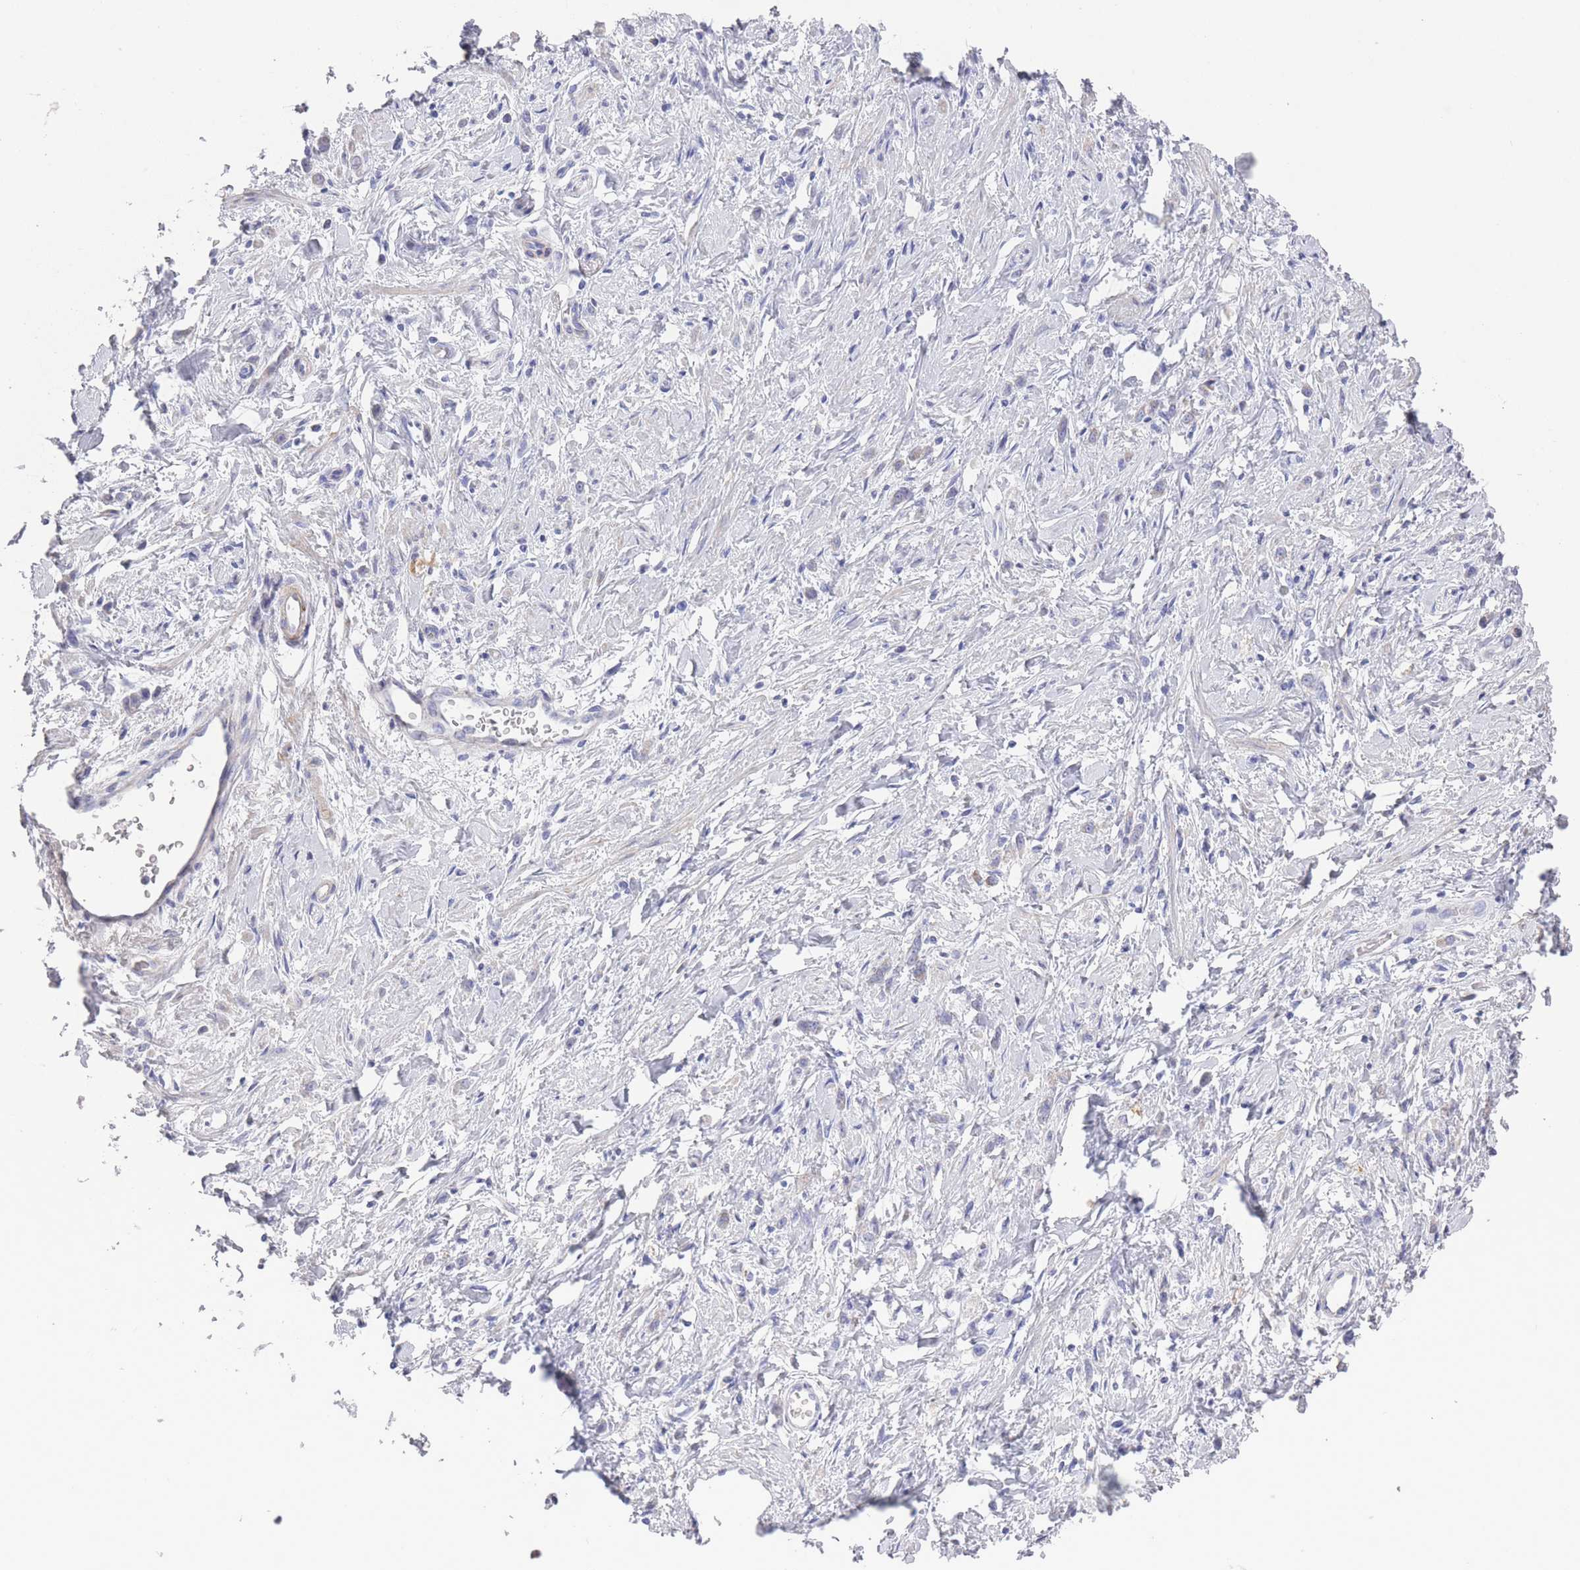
{"staining": {"intensity": "negative", "quantity": "none", "location": "none"}, "tissue": "stomach cancer", "cell_type": "Tumor cells", "image_type": "cancer", "snomed": [{"axis": "morphology", "description": "Adenocarcinoma, NOS"}, {"axis": "topography", "description": "Stomach"}], "caption": "This is an immunohistochemistry image of human stomach cancer. There is no staining in tumor cells.", "gene": "SCCPDH", "patient": {"sex": "female", "age": 60}}